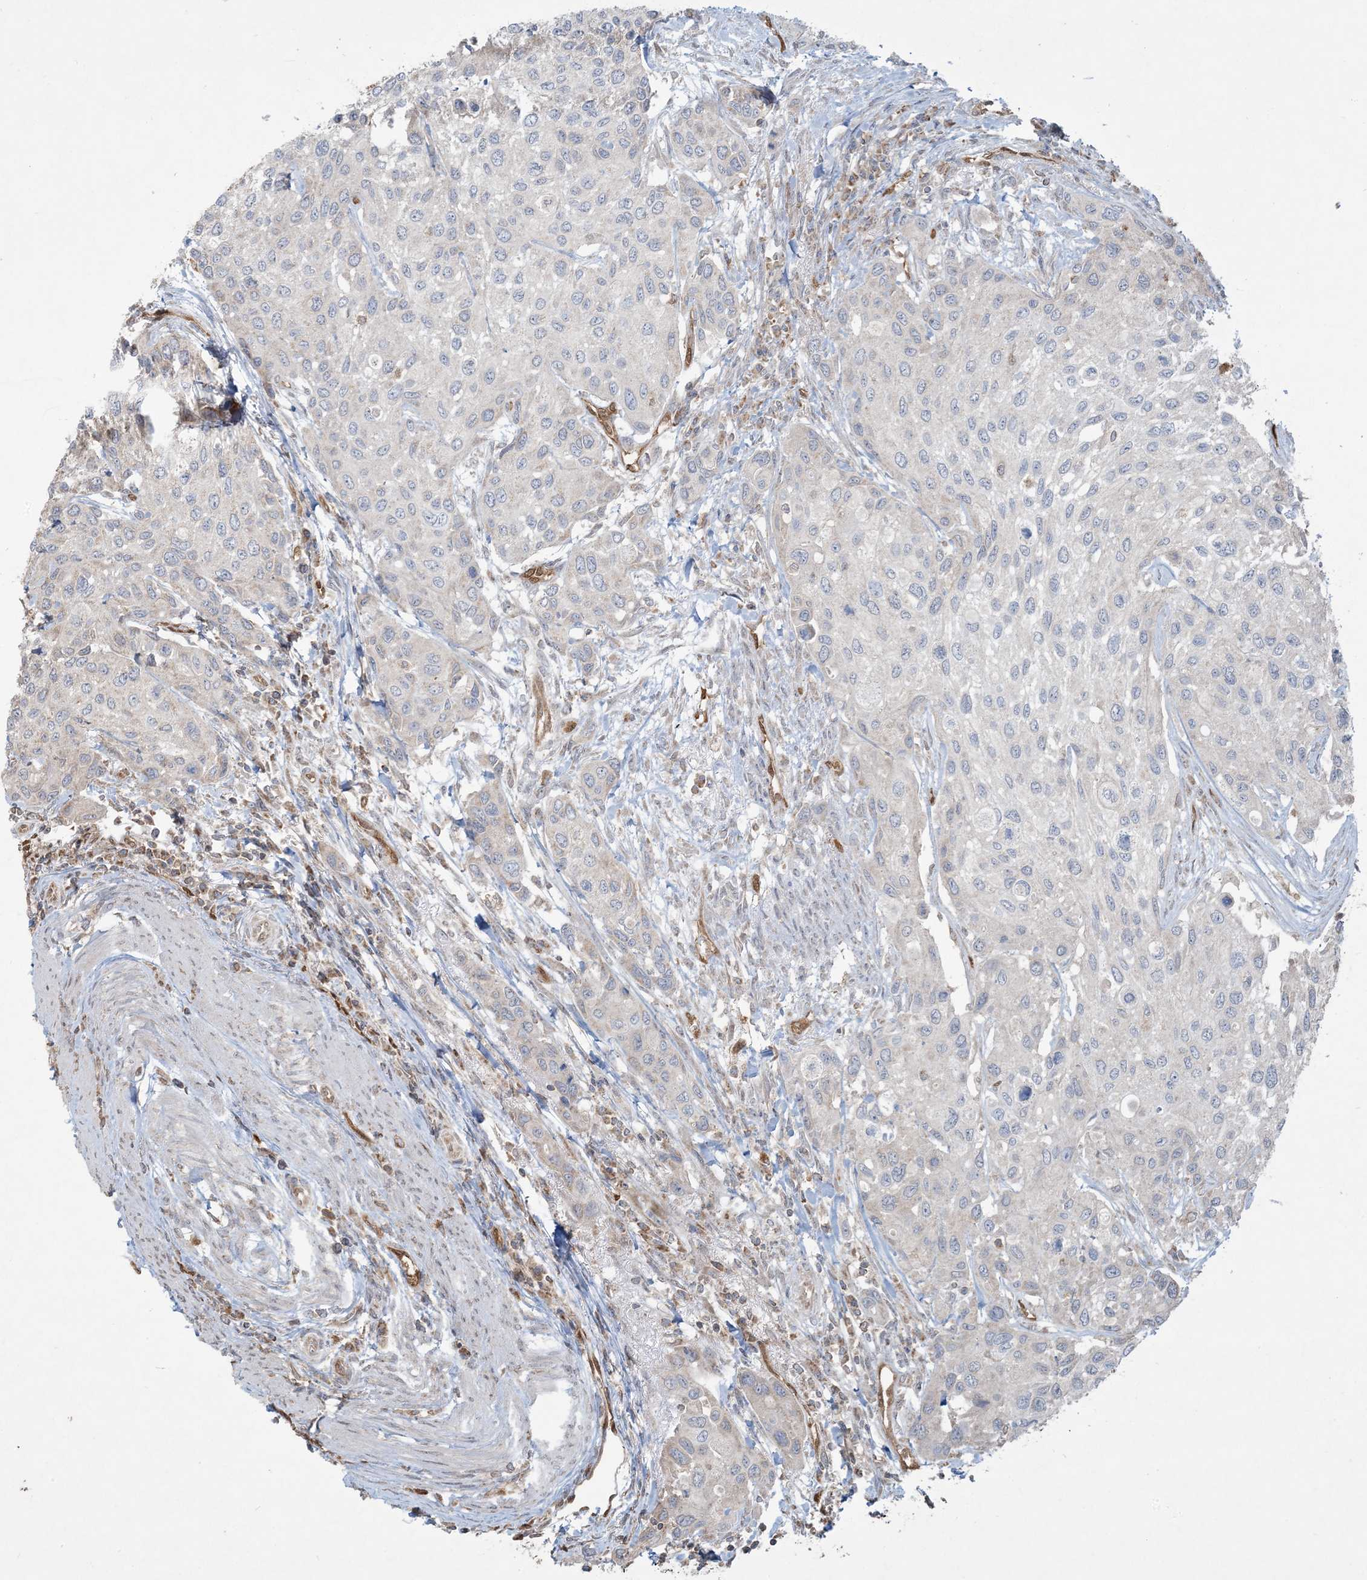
{"staining": {"intensity": "negative", "quantity": "none", "location": "none"}, "tissue": "urothelial cancer", "cell_type": "Tumor cells", "image_type": "cancer", "snomed": [{"axis": "morphology", "description": "Normal tissue, NOS"}, {"axis": "morphology", "description": "Urothelial carcinoma, High grade"}, {"axis": "topography", "description": "Vascular tissue"}, {"axis": "topography", "description": "Urinary bladder"}], "caption": "An immunohistochemistry (IHC) histopathology image of urothelial cancer is shown. There is no staining in tumor cells of urothelial cancer.", "gene": "PPM1F", "patient": {"sex": "female", "age": 56}}